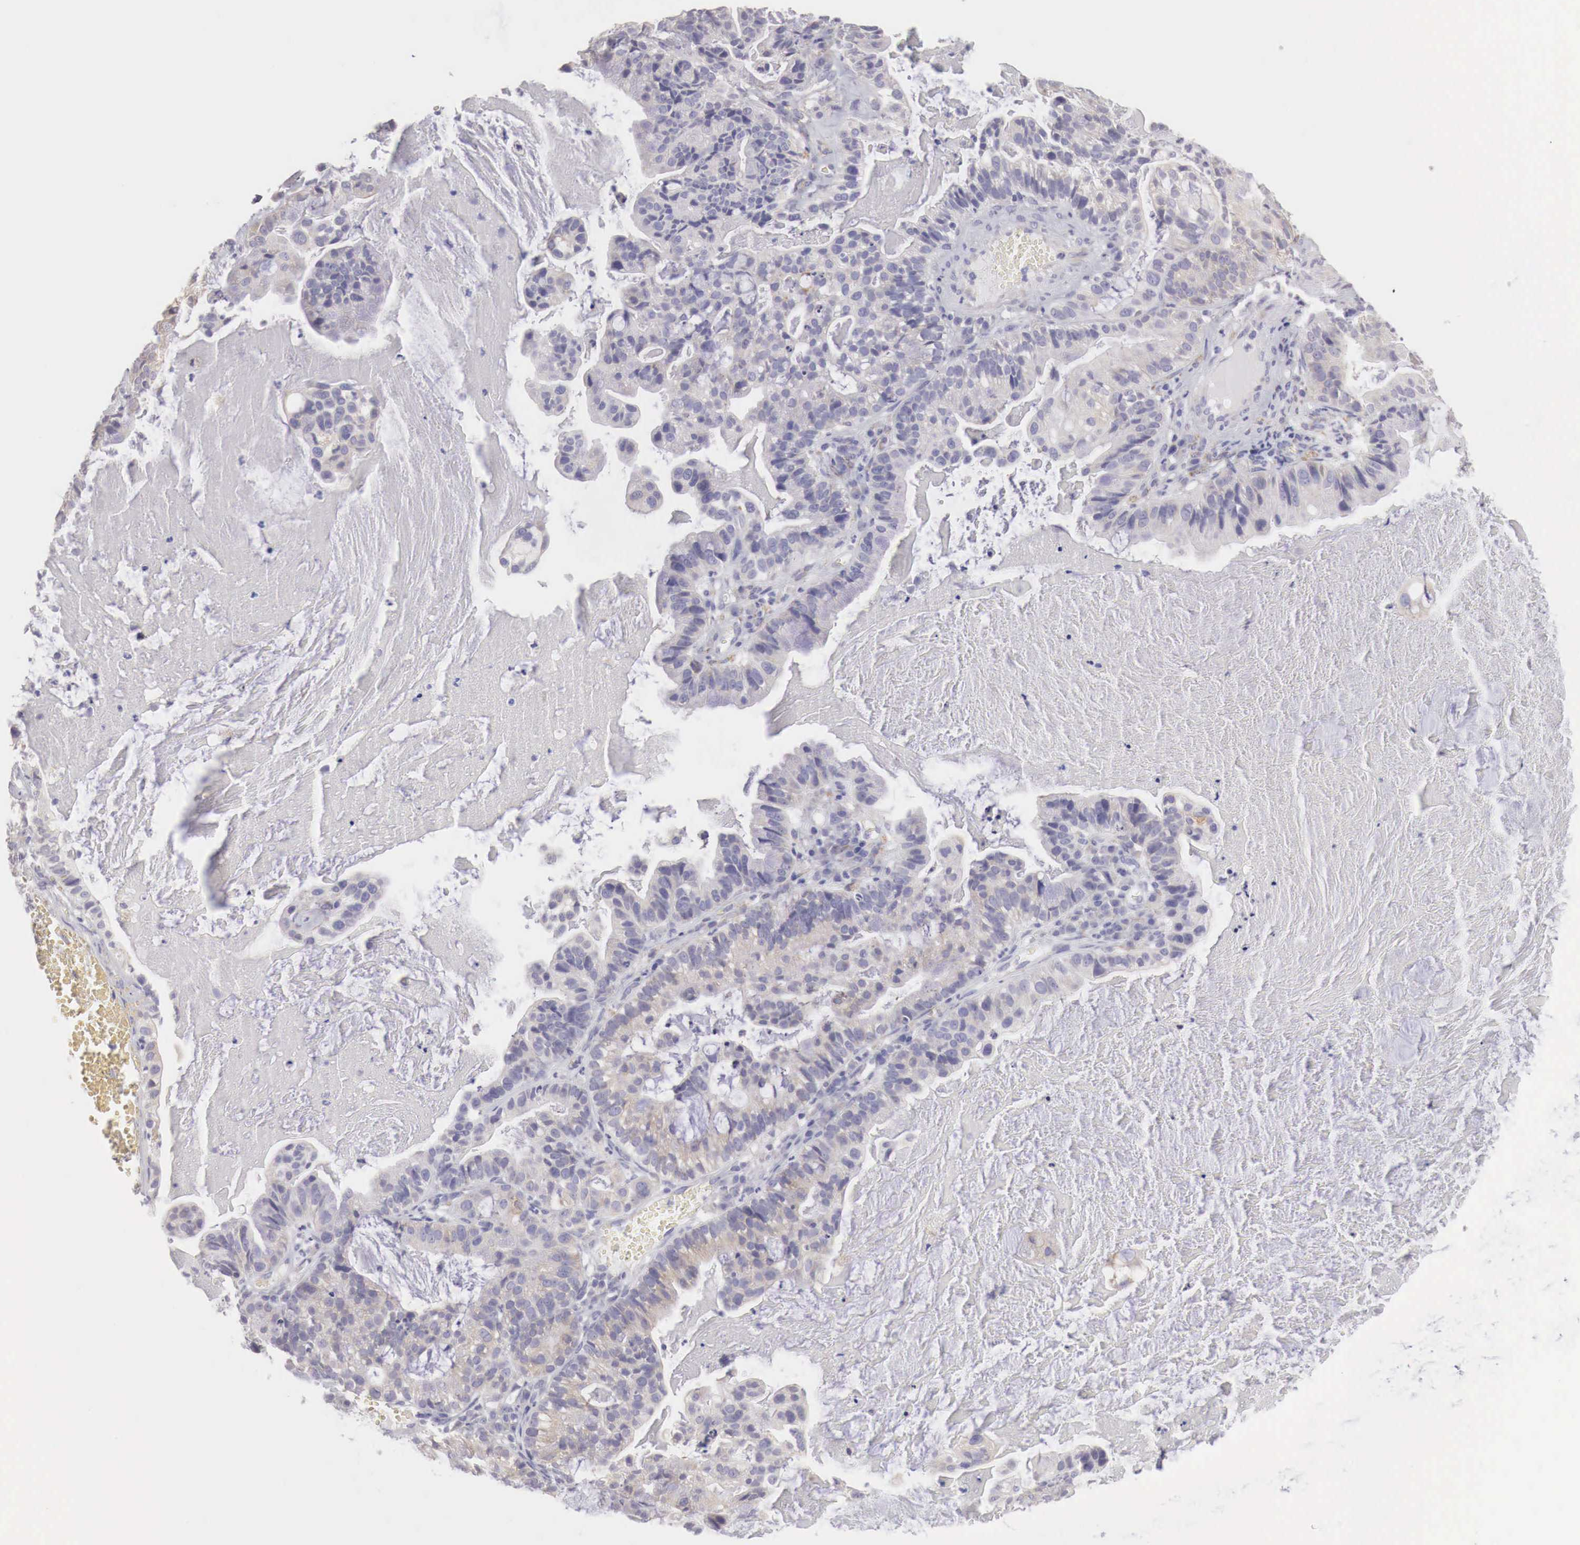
{"staining": {"intensity": "weak", "quantity": "<25%", "location": "cytoplasmic/membranous"}, "tissue": "cervical cancer", "cell_type": "Tumor cells", "image_type": "cancer", "snomed": [{"axis": "morphology", "description": "Adenocarcinoma, NOS"}, {"axis": "topography", "description": "Cervix"}], "caption": "Immunohistochemical staining of human cervical adenocarcinoma reveals no significant expression in tumor cells. (DAB (3,3'-diaminobenzidine) immunohistochemistry (IHC) with hematoxylin counter stain).", "gene": "NSDHL", "patient": {"sex": "female", "age": 41}}